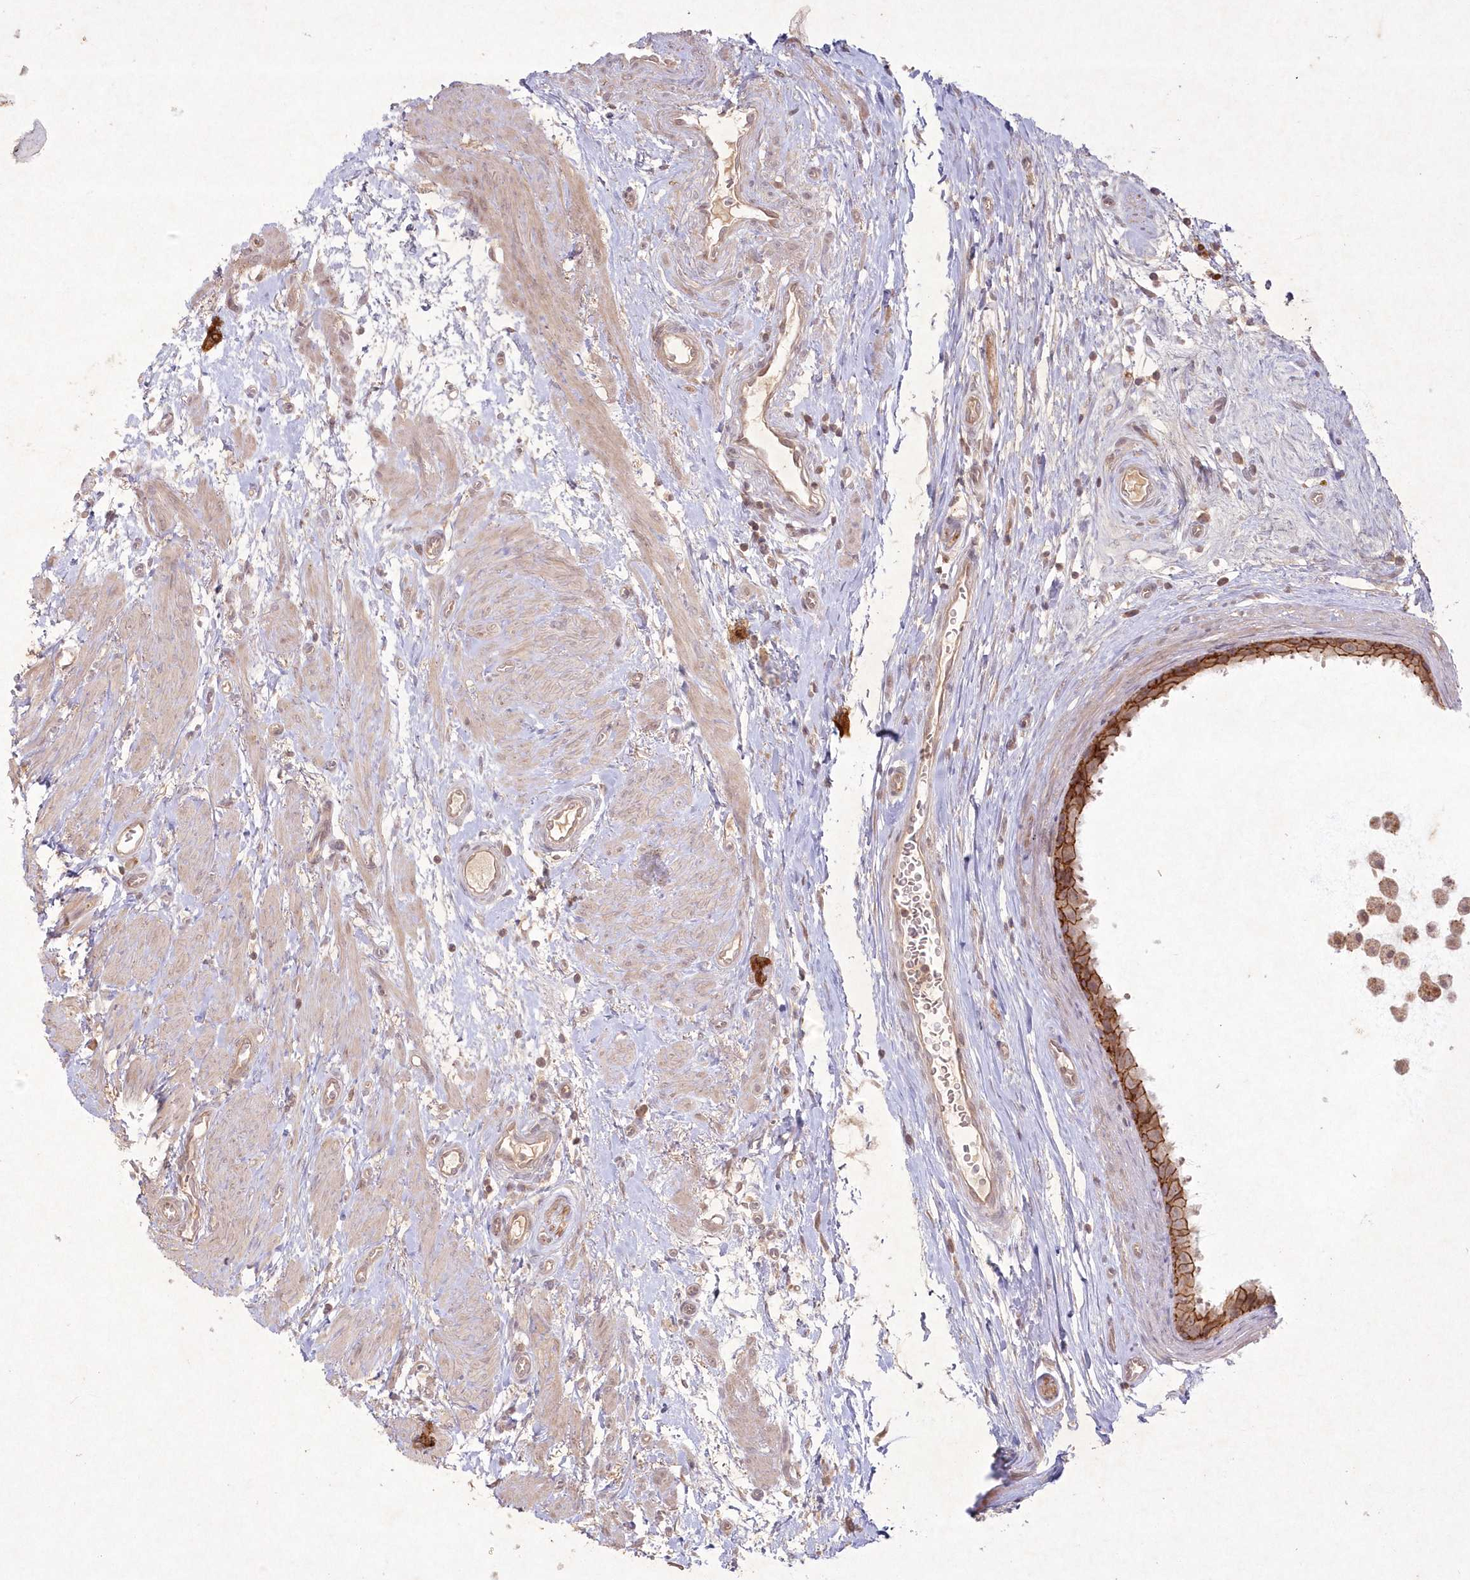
{"staining": {"intensity": "strong", "quantity": ">75%", "location": "cytoplasmic/membranous"}, "tissue": "epididymis", "cell_type": "Glandular cells", "image_type": "normal", "snomed": [{"axis": "morphology", "description": "Normal tissue, NOS"}, {"axis": "morphology", "description": "Inflammation, NOS"}, {"axis": "topography", "description": "Epididymis"}], "caption": "Immunohistochemistry micrograph of benign epididymis: human epididymis stained using immunohistochemistry (IHC) displays high levels of strong protein expression localized specifically in the cytoplasmic/membranous of glandular cells, appearing as a cytoplasmic/membranous brown color.", "gene": "TOGARAM2", "patient": {"sex": "male", "age": 85}}